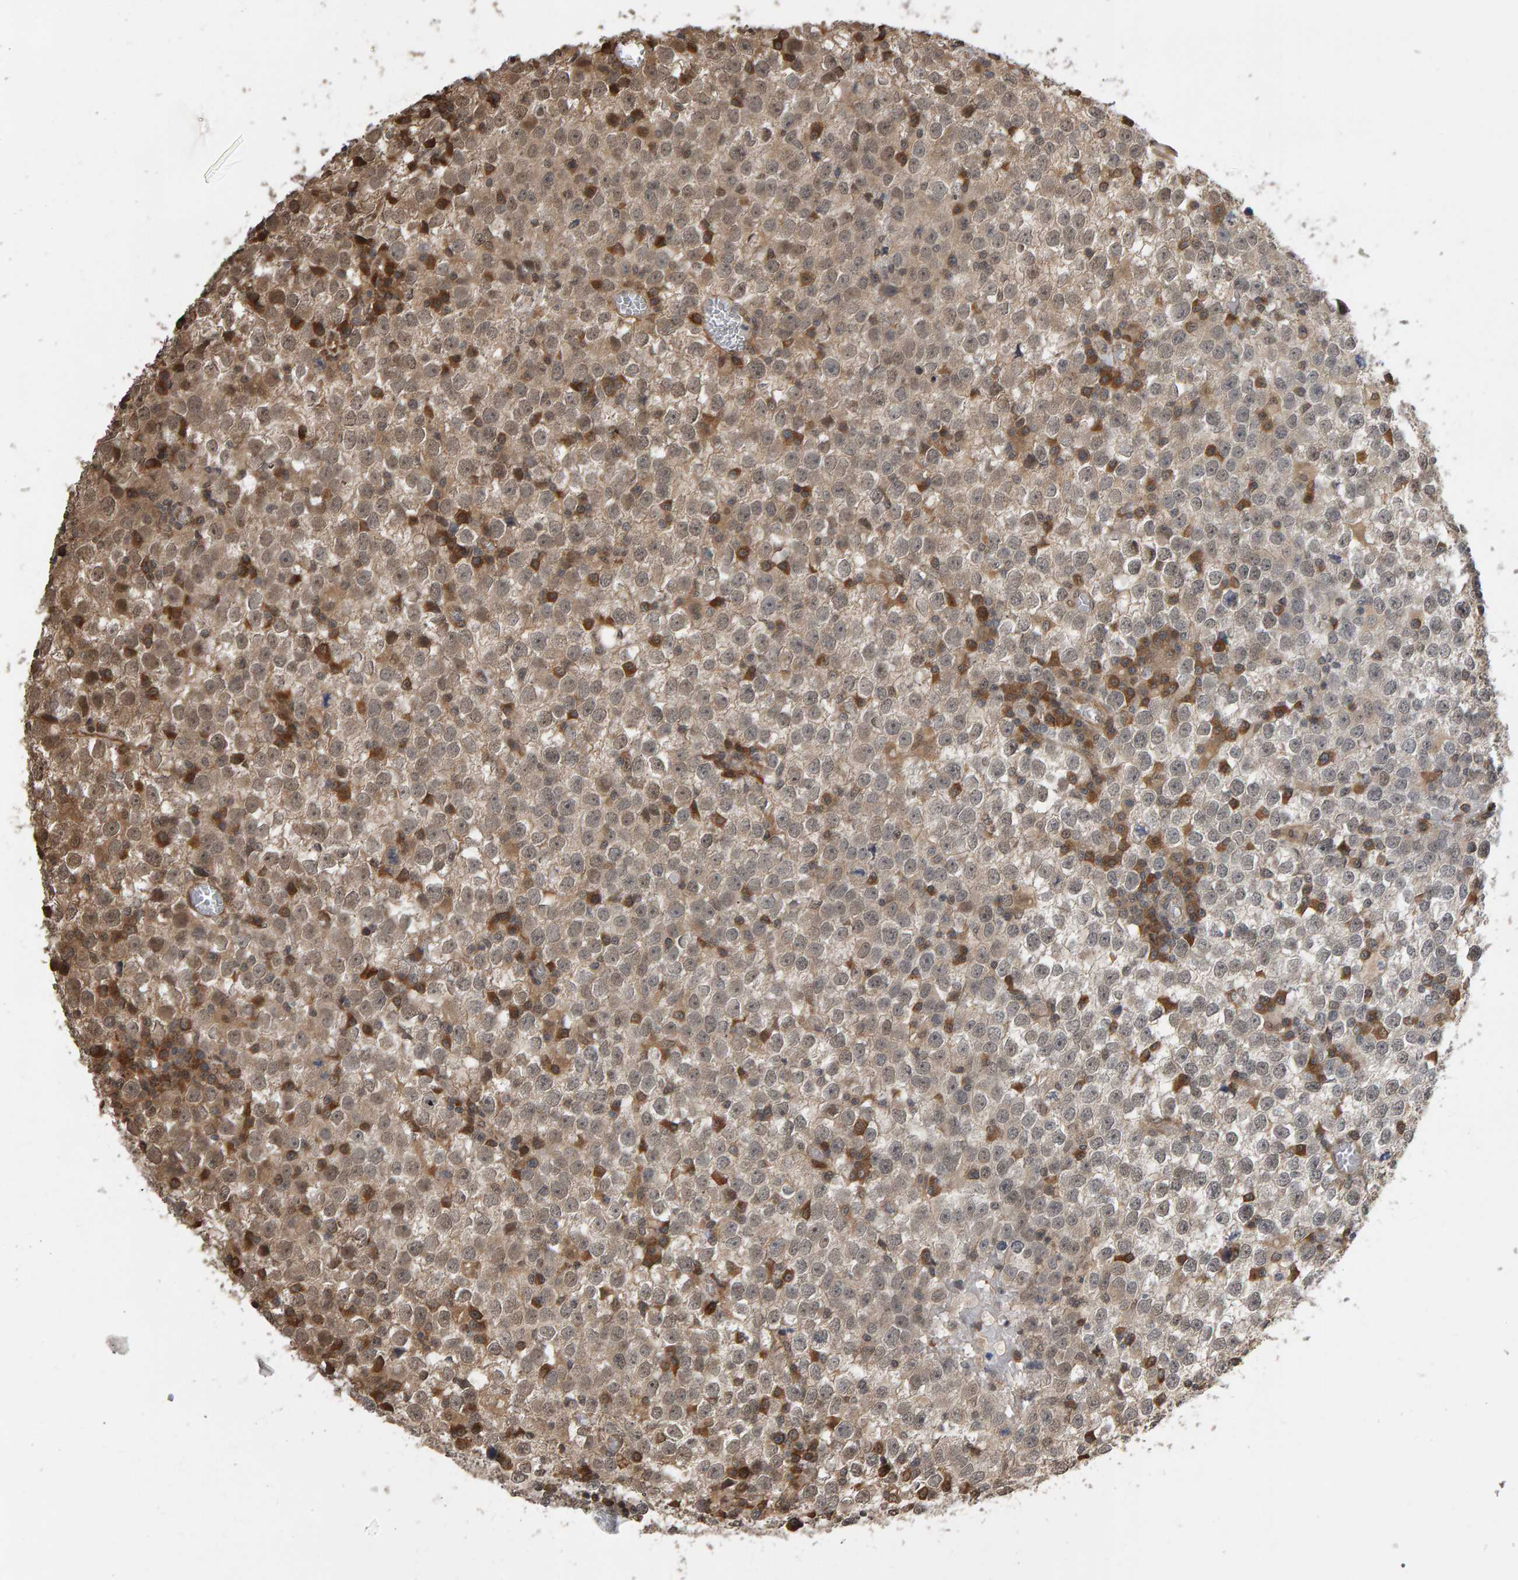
{"staining": {"intensity": "weak", "quantity": ">75%", "location": "cytoplasmic/membranous"}, "tissue": "testis cancer", "cell_type": "Tumor cells", "image_type": "cancer", "snomed": [{"axis": "morphology", "description": "Seminoma, NOS"}, {"axis": "topography", "description": "Testis"}], "caption": "Testis seminoma stained with a brown dye reveals weak cytoplasmic/membranous positive positivity in approximately >75% of tumor cells.", "gene": "COASY", "patient": {"sex": "male", "age": 65}}